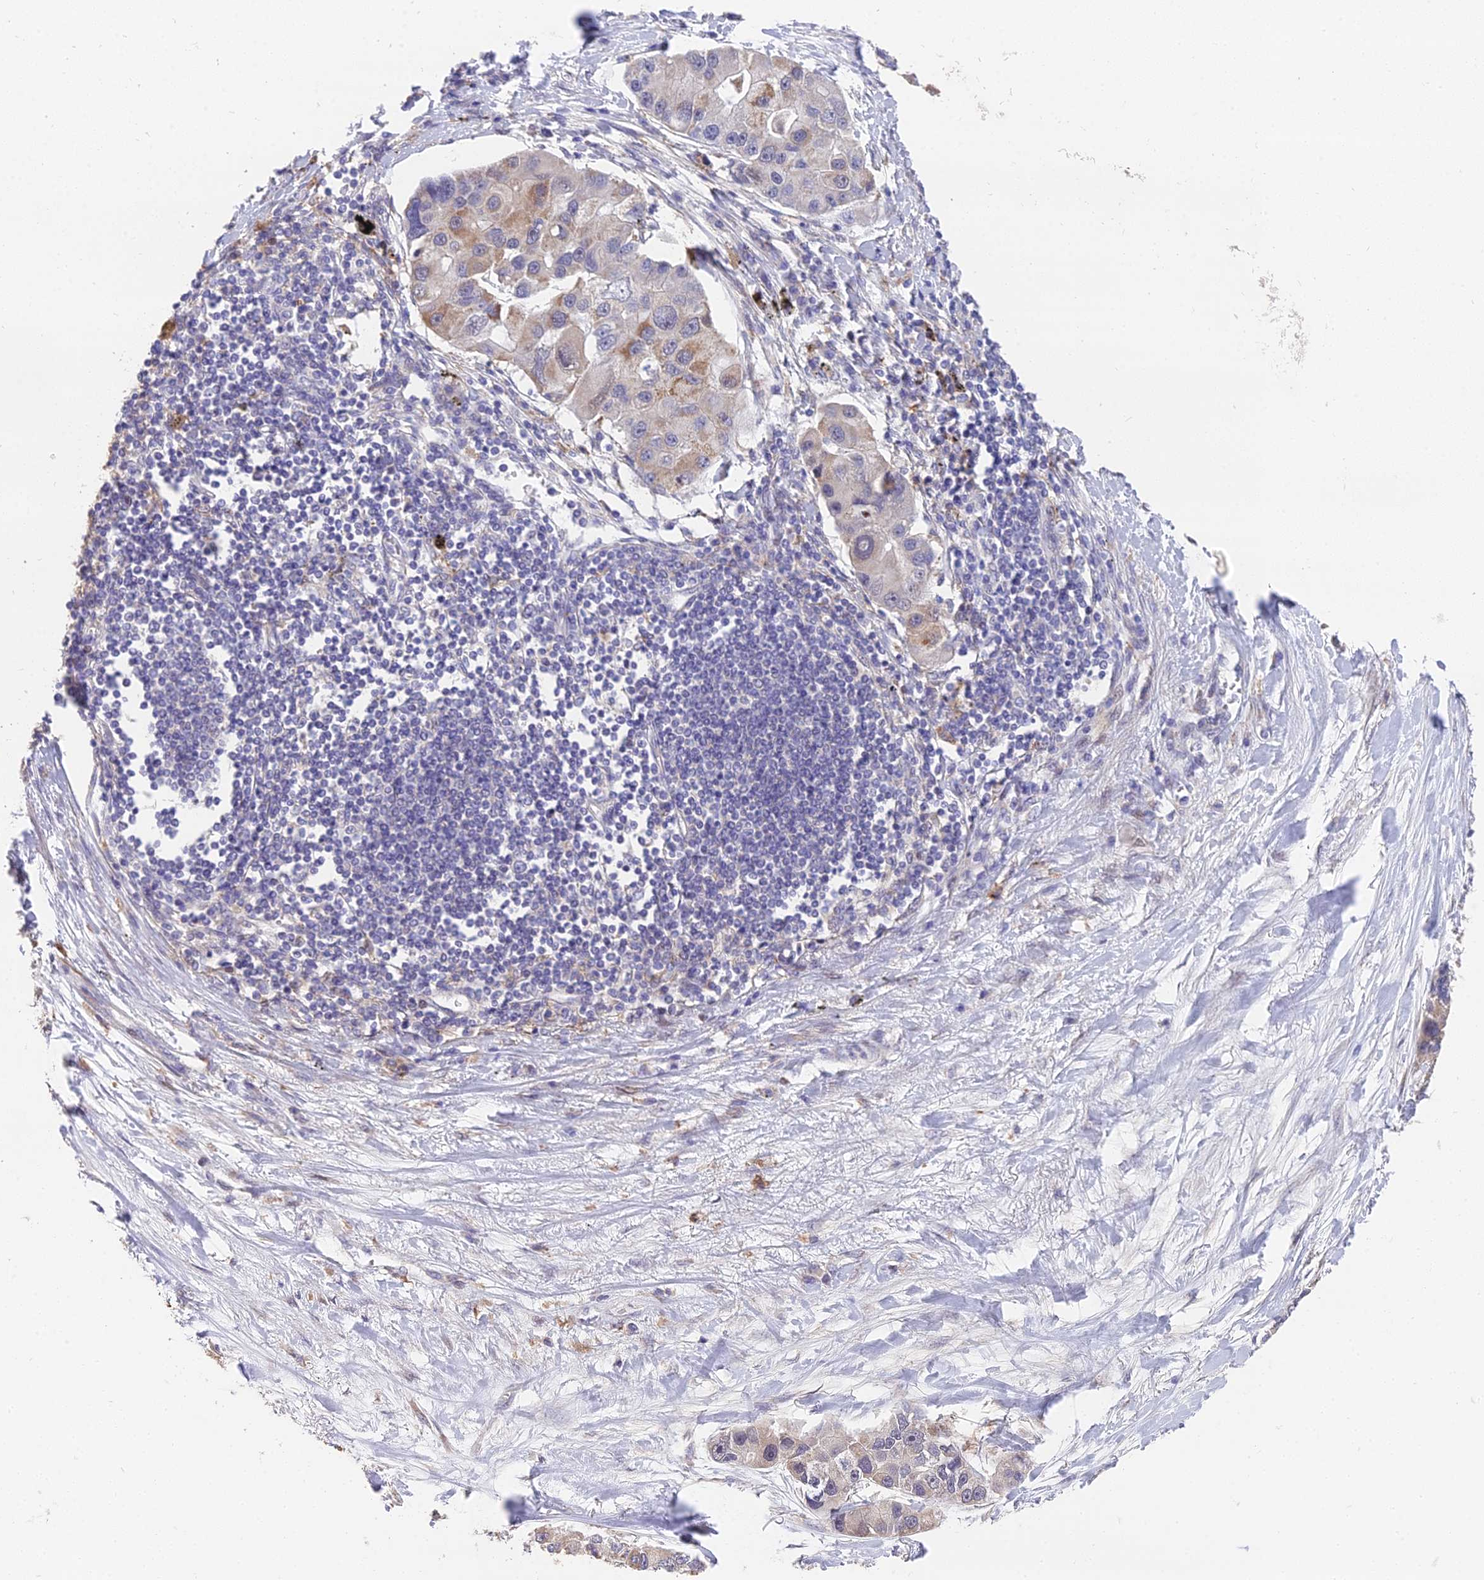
{"staining": {"intensity": "moderate", "quantity": "<25%", "location": "cytoplasmic/membranous"}, "tissue": "lung cancer", "cell_type": "Tumor cells", "image_type": "cancer", "snomed": [{"axis": "morphology", "description": "Adenocarcinoma, NOS"}, {"axis": "topography", "description": "Lung"}], "caption": "Immunohistochemical staining of human lung cancer exhibits low levels of moderate cytoplasmic/membranous expression in approximately <25% of tumor cells.", "gene": "PUS10", "patient": {"sex": "female", "age": 54}}